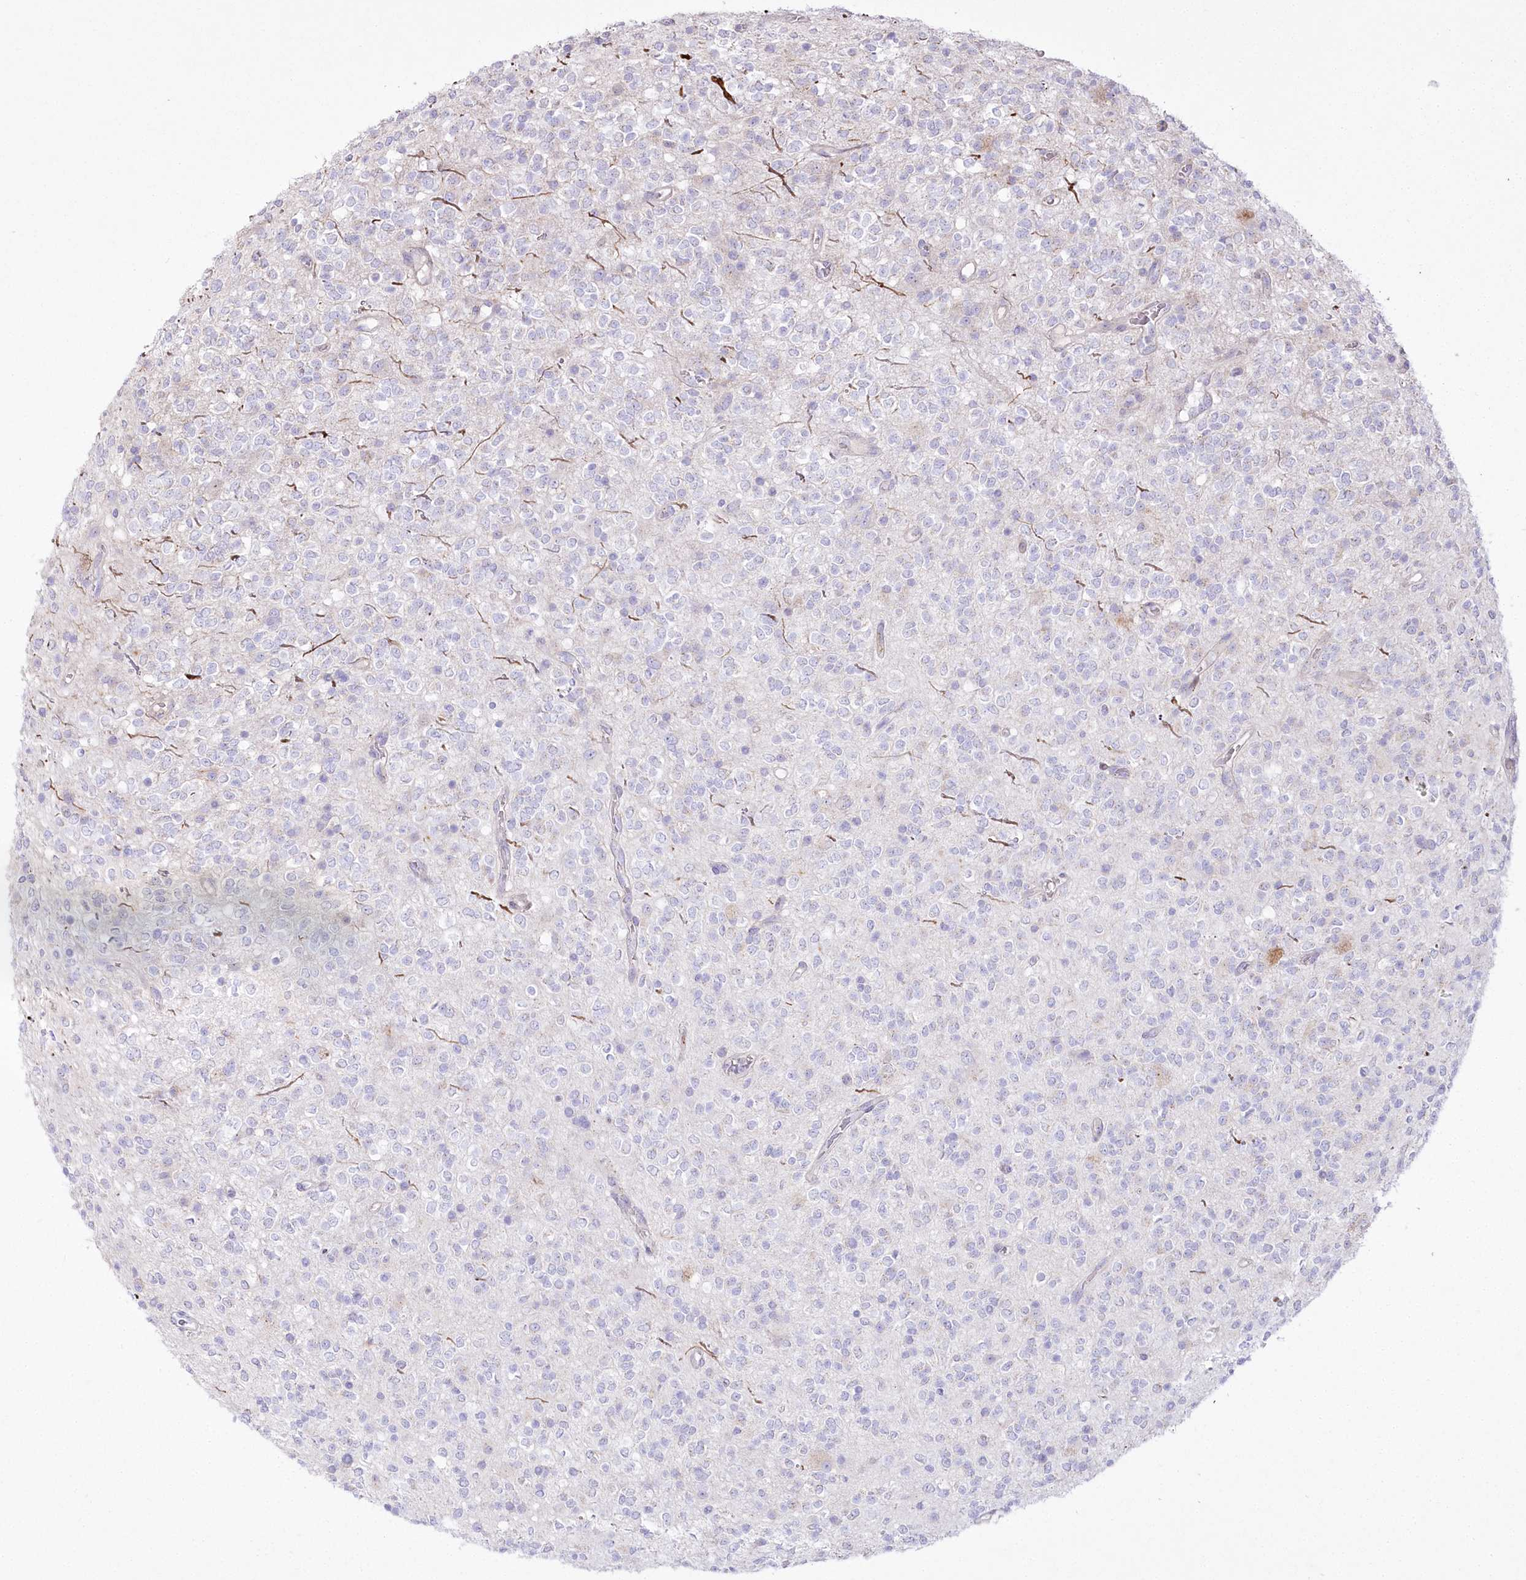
{"staining": {"intensity": "negative", "quantity": "none", "location": "none"}, "tissue": "glioma", "cell_type": "Tumor cells", "image_type": "cancer", "snomed": [{"axis": "morphology", "description": "Glioma, malignant, High grade"}, {"axis": "topography", "description": "Brain"}], "caption": "Immunohistochemical staining of malignant high-grade glioma exhibits no significant expression in tumor cells.", "gene": "CEP164", "patient": {"sex": "male", "age": 34}}